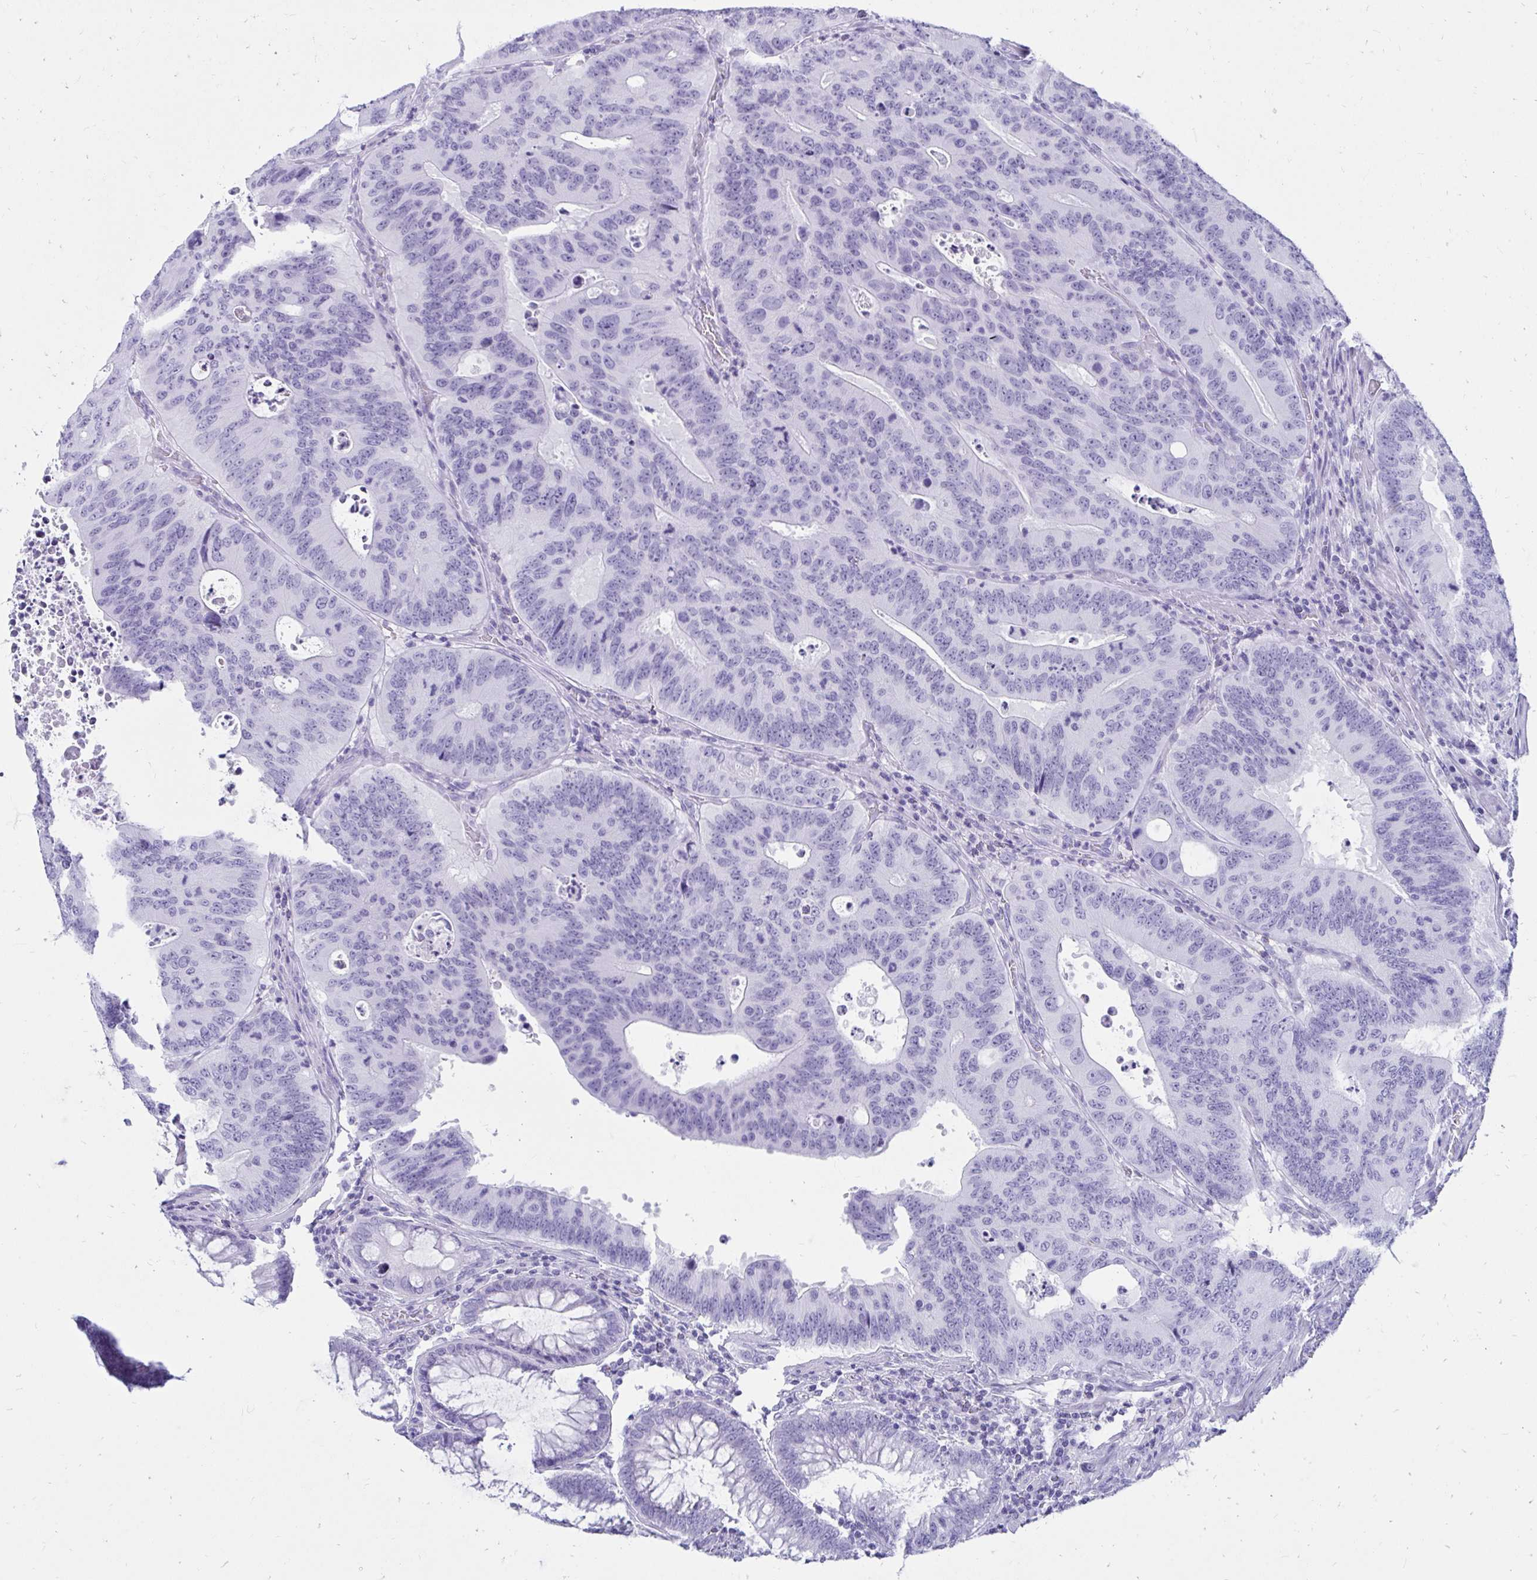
{"staining": {"intensity": "negative", "quantity": "none", "location": "none"}, "tissue": "colorectal cancer", "cell_type": "Tumor cells", "image_type": "cancer", "snomed": [{"axis": "morphology", "description": "Adenocarcinoma, NOS"}, {"axis": "topography", "description": "Colon"}], "caption": "Immunohistochemistry (IHC) of human colorectal cancer (adenocarcinoma) reveals no positivity in tumor cells.", "gene": "OR10R2", "patient": {"sex": "male", "age": 62}}